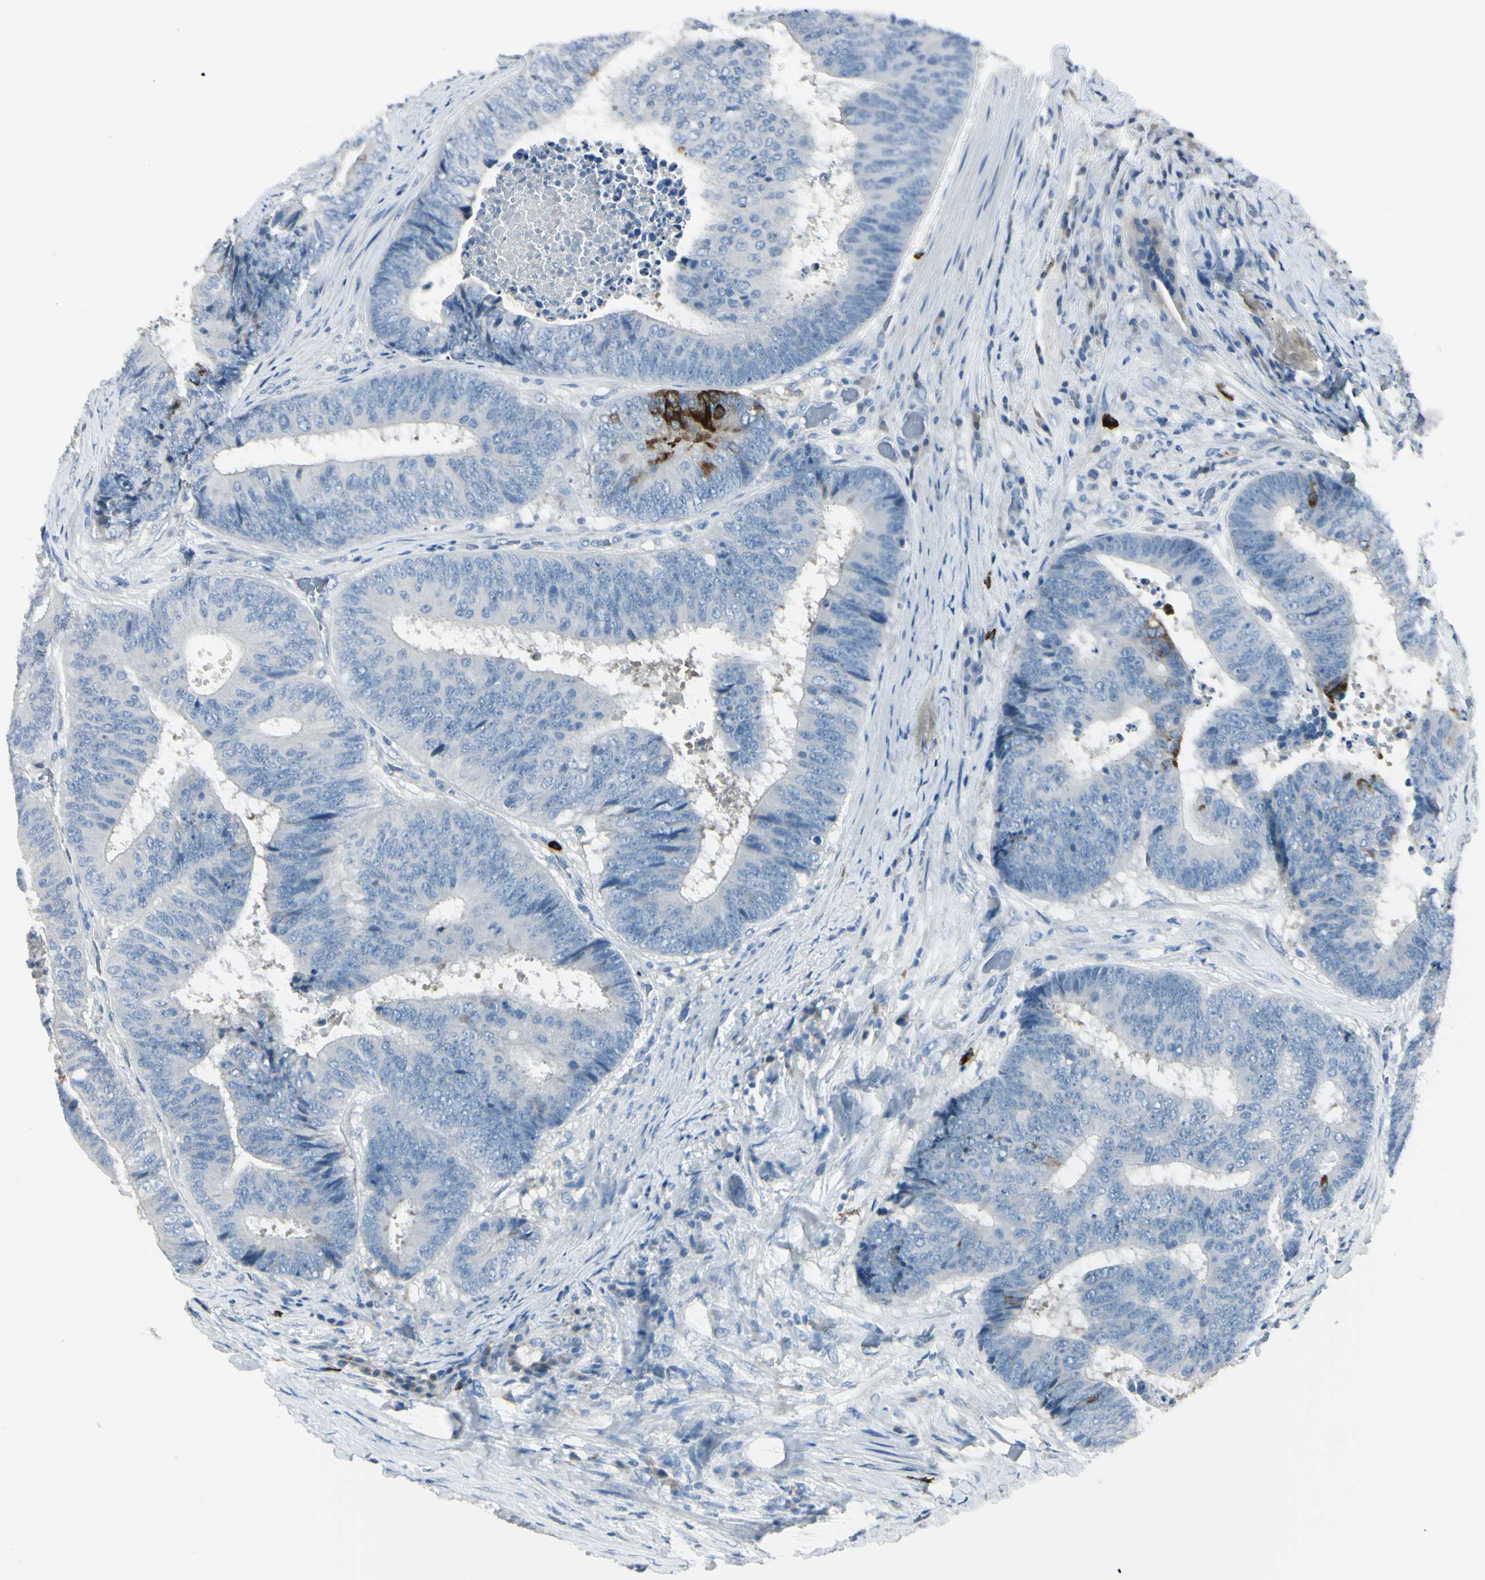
{"staining": {"intensity": "strong", "quantity": "<25%", "location": "cytoplasmic/membranous"}, "tissue": "colorectal cancer", "cell_type": "Tumor cells", "image_type": "cancer", "snomed": [{"axis": "morphology", "description": "Adenocarcinoma, NOS"}, {"axis": "topography", "description": "Rectum"}], "caption": "The micrograph displays immunohistochemical staining of colorectal cancer. There is strong cytoplasmic/membranous expression is present in about <25% of tumor cells. (DAB (3,3'-diaminobenzidine) IHC, brown staining for protein, blue staining for nuclei).", "gene": "DLG4", "patient": {"sex": "male", "age": 72}}